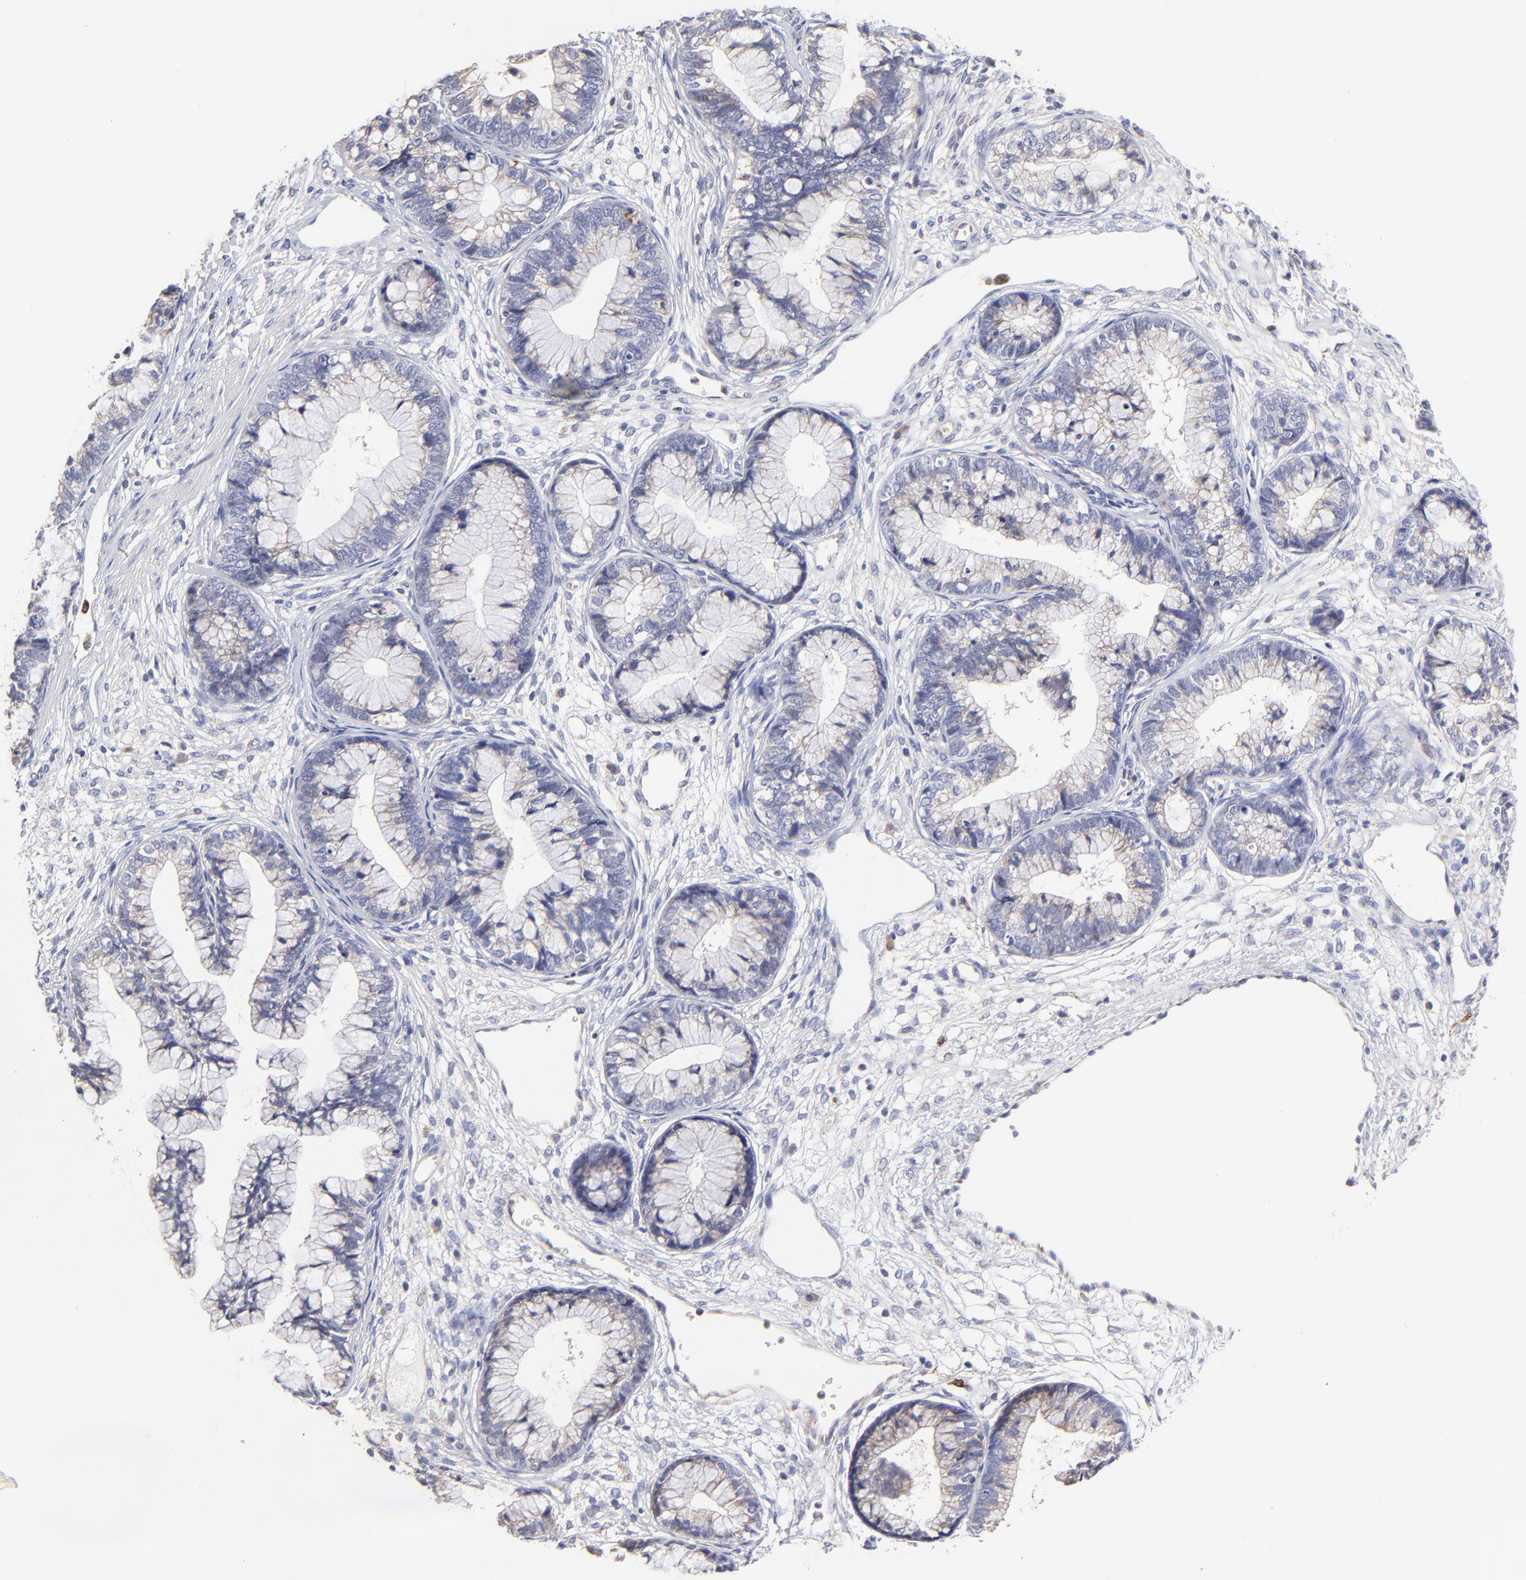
{"staining": {"intensity": "weak", "quantity": "25%-75%", "location": "cytoplasmic/membranous"}, "tissue": "cervical cancer", "cell_type": "Tumor cells", "image_type": "cancer", "snomed": [{"axis": "morphology", "description": "Adenocarcinoma, NOS"}, {"axis": "topography", "description": "Cervix"}], "caption": "This image exhibits immunohistochemistry (IHC) staining of adenocarcinoma (cervical), with low weak cytoplasmic/membranous expression in about 25%-75% of tumor cells.", "gene": "GCSAM", "patient": {"sex": "female", "age": 44}}